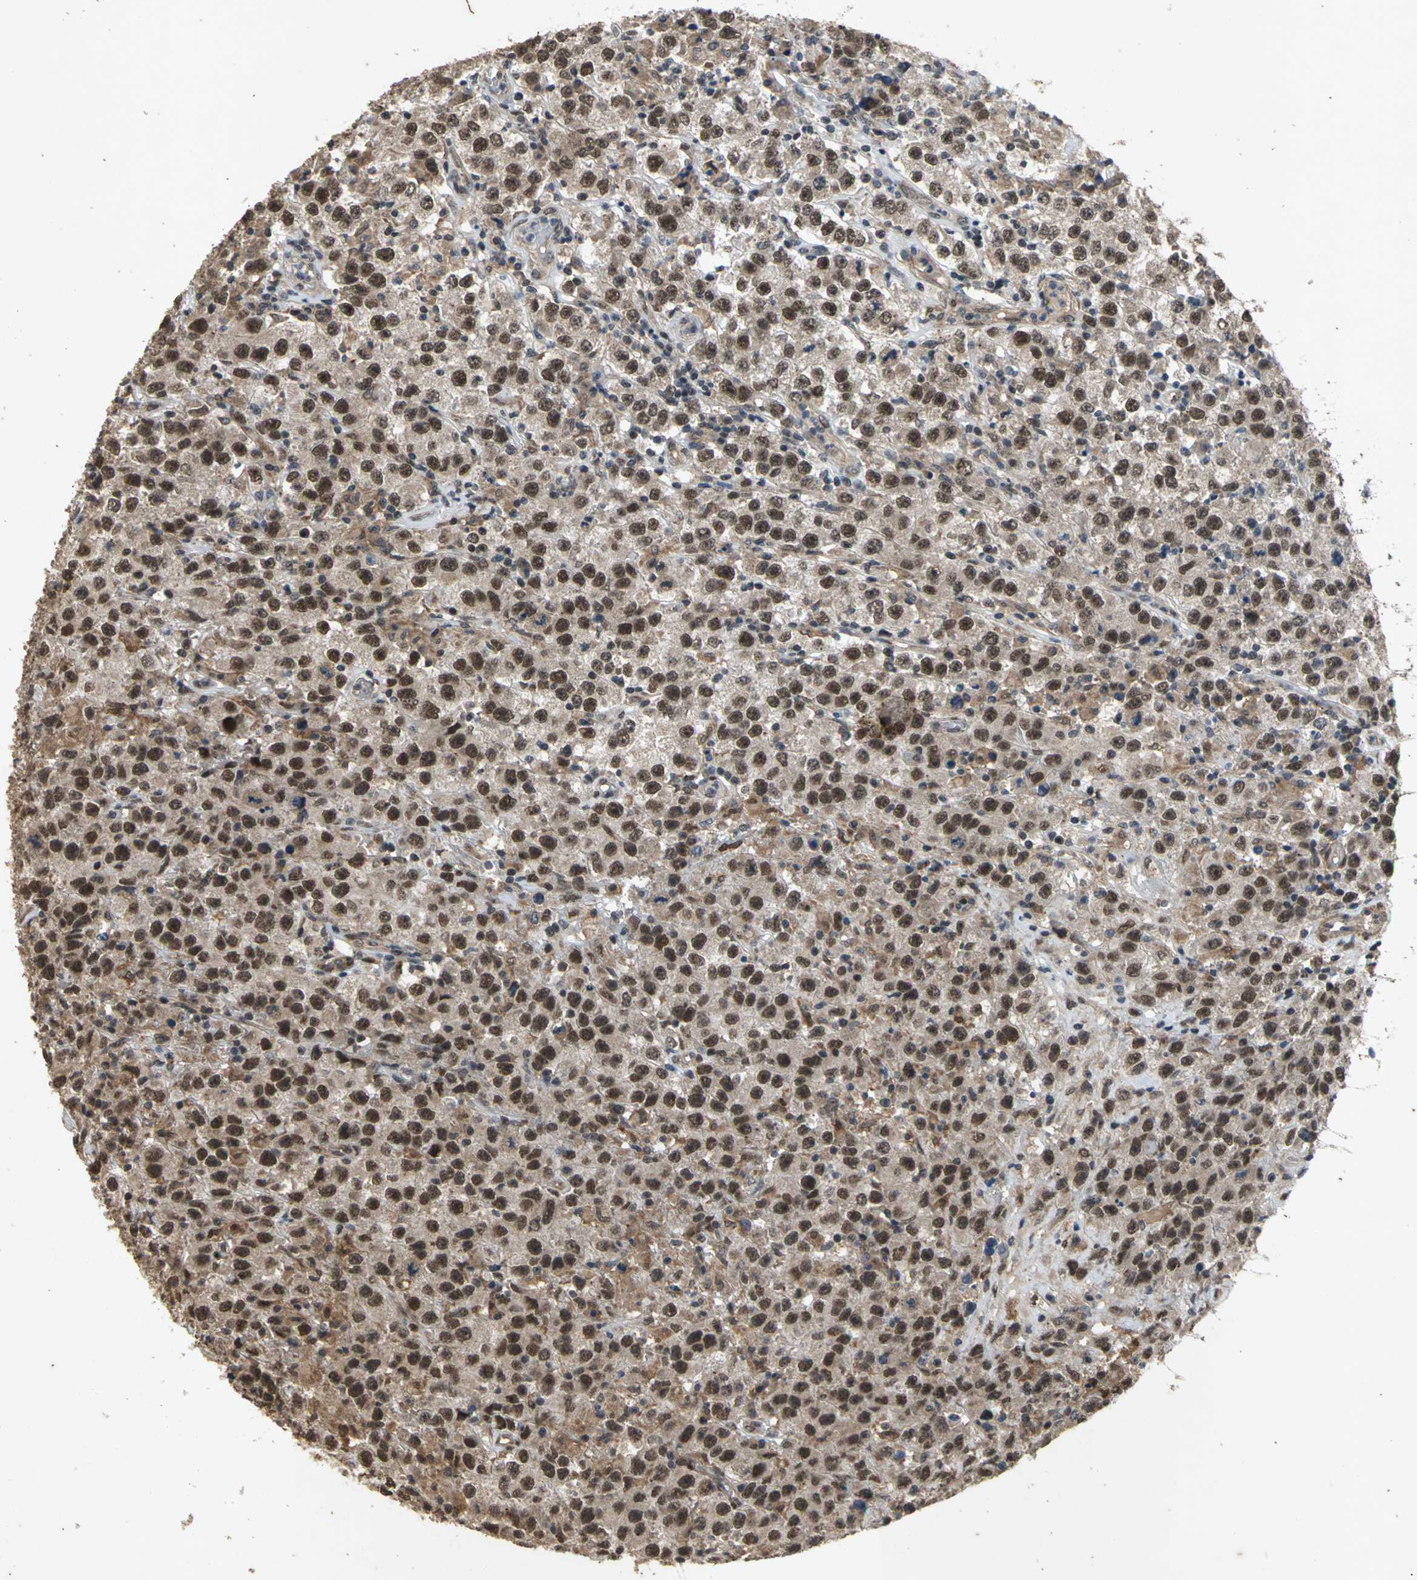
{"staining": {"intensity": "moderate", "quantity": ">75%", "location": "nuclear"}, "tissue": "testis cancer", "cell_type": "Tumor cells", "image_type": "cancer", "snomed": [{"axis": "morphology", "description": "Seminoma, NOS"}, {"axis": "topography", "description": "Testis"}], "caption": "This histopathology image shows immunohistochemistry staining of human seminoma (testis), with medium moderate nuclear positivity in about >75% of tumor cells.", "gene": "NOTCH3", "patient": {"sex": "male", "age": 52}}